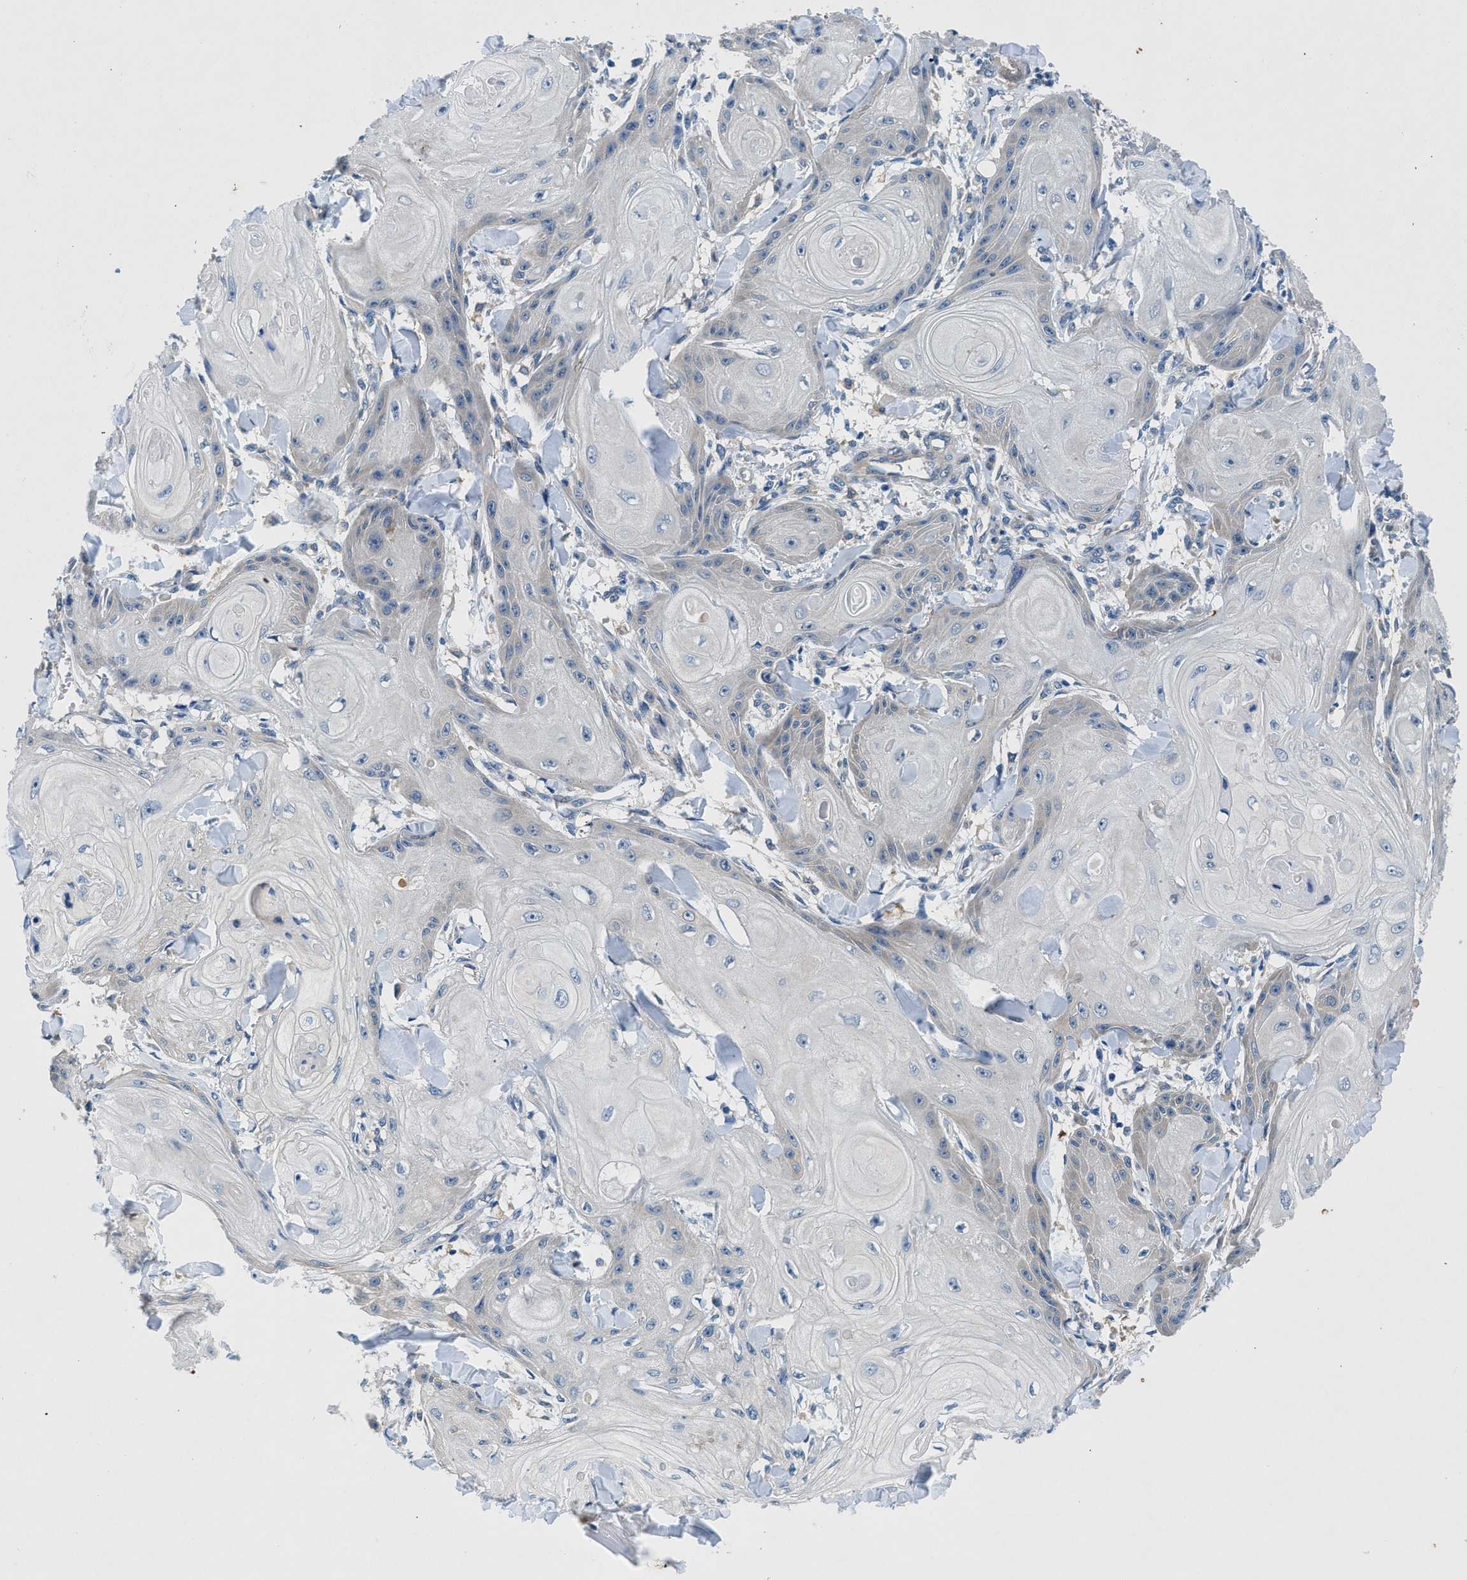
{"staining": {"intensity": "negative", "quantity": "none", "location": "none"}, "tissue": "skin cancer", "cell_type": "Tumor cells", "image_type": "cancer", "snomed": [{"axis": "morphology", "description": "Squamous cell carcinoma, NOS"}, {"axis": "topography", "description": "Skin"}], "caption": "Tumor cells are negative for protein expression in human skin cancer (squamous cell carcinoma).", "gene": "COPS2", "patient": {"sex": "male", "age": 74}}